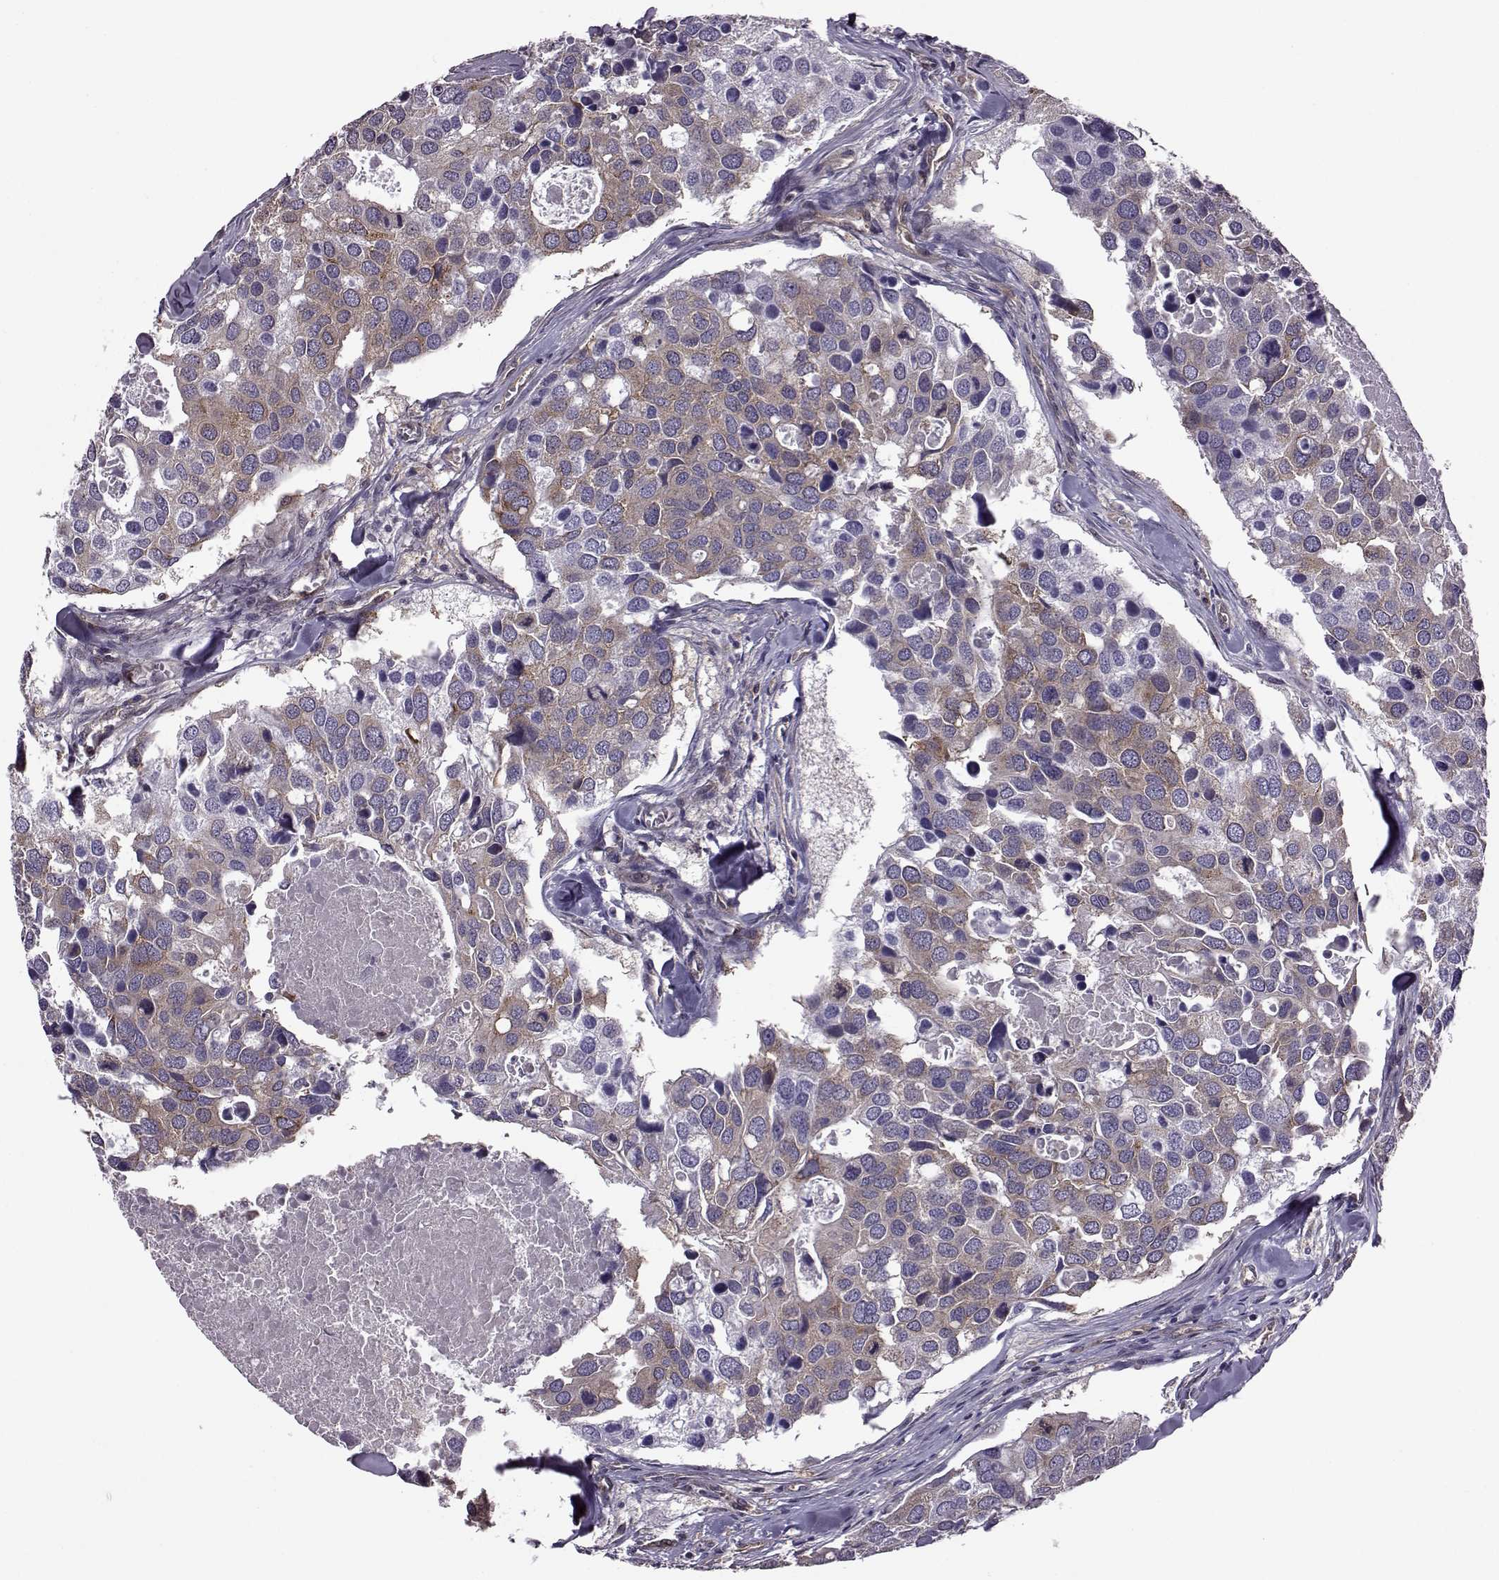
{"staining": {"intensity": "strong", "quantity": ">75%", "location": "cytoplasmic/membranous"}, "tissue": "breast cancer", "cell_type": "Tumor cells", "image_type": "cancer", "snomed": [{"axis": "morphology", "description": "Duct carcinoma"}, {"axis": "topography", "description": "Breast"}], "caption": "High-power microscopy captured an immunohistochemistry micrograph of breast cancer, revealing strong cytoplasmic/membranous positivity in about >75% of tumor cells.", "gene": "URI1", "patient": {"sex": "female", "age": 83}}